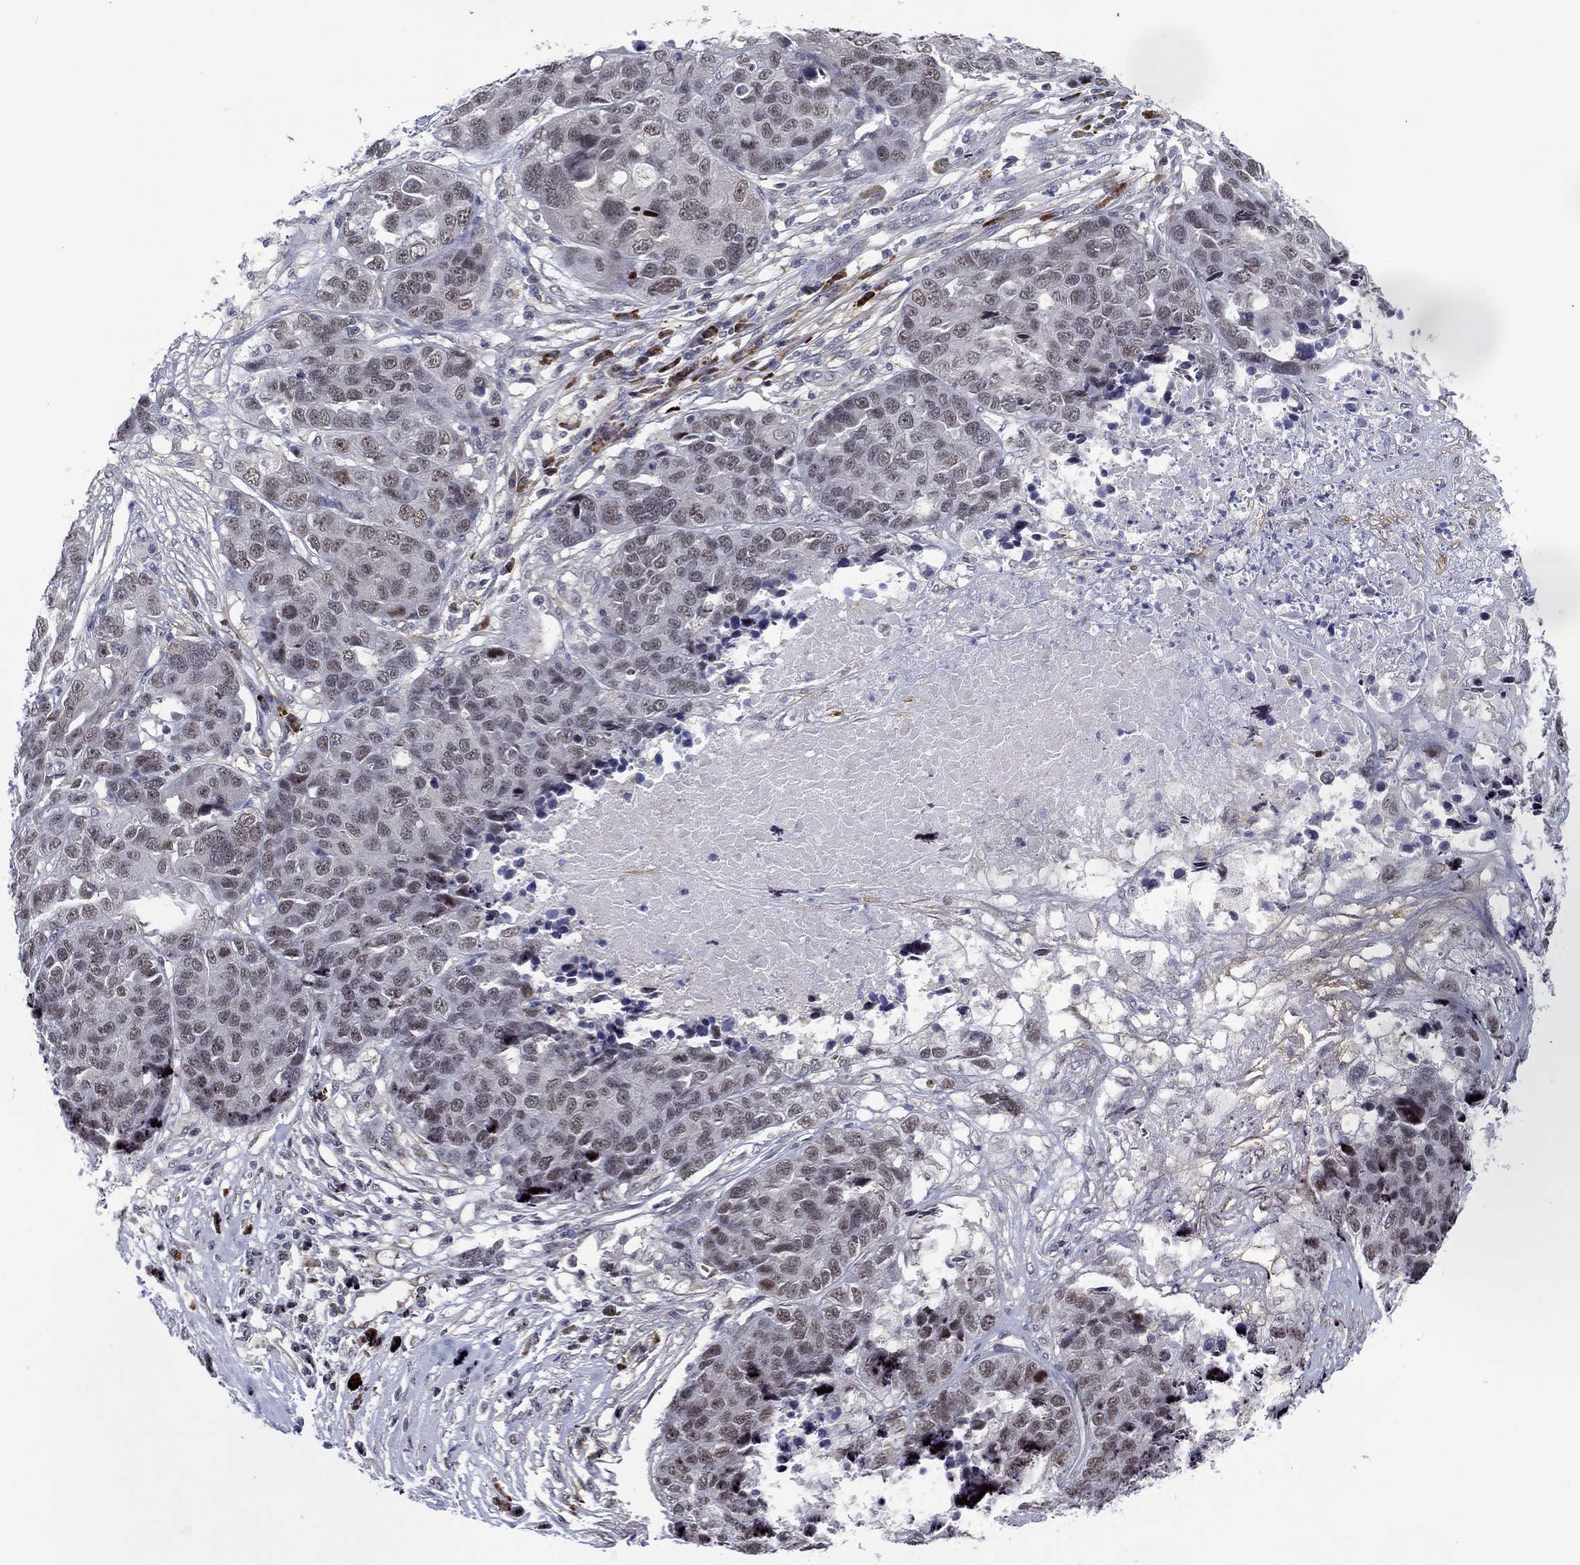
{"staining": {"intensity": "negative", "quantity": "none", "location": "none"}, "tissue": "ovarian cancer", "cell_type": "Tumor cells", "image_type": "cancer", "snomed": [{"axis": "morphology", "description": "Cystadenocarcinoma, serous, NOS"}, {"axis": "topography", "description": "Ovary"}], "caption": "This is an immunohistochemistry (IHC) image of ovarian serous cystadenocarcinoma. There is no positivity in tumor cells.", "gene": "DPP4", "patient": {"sex": "female", "age": 87}}